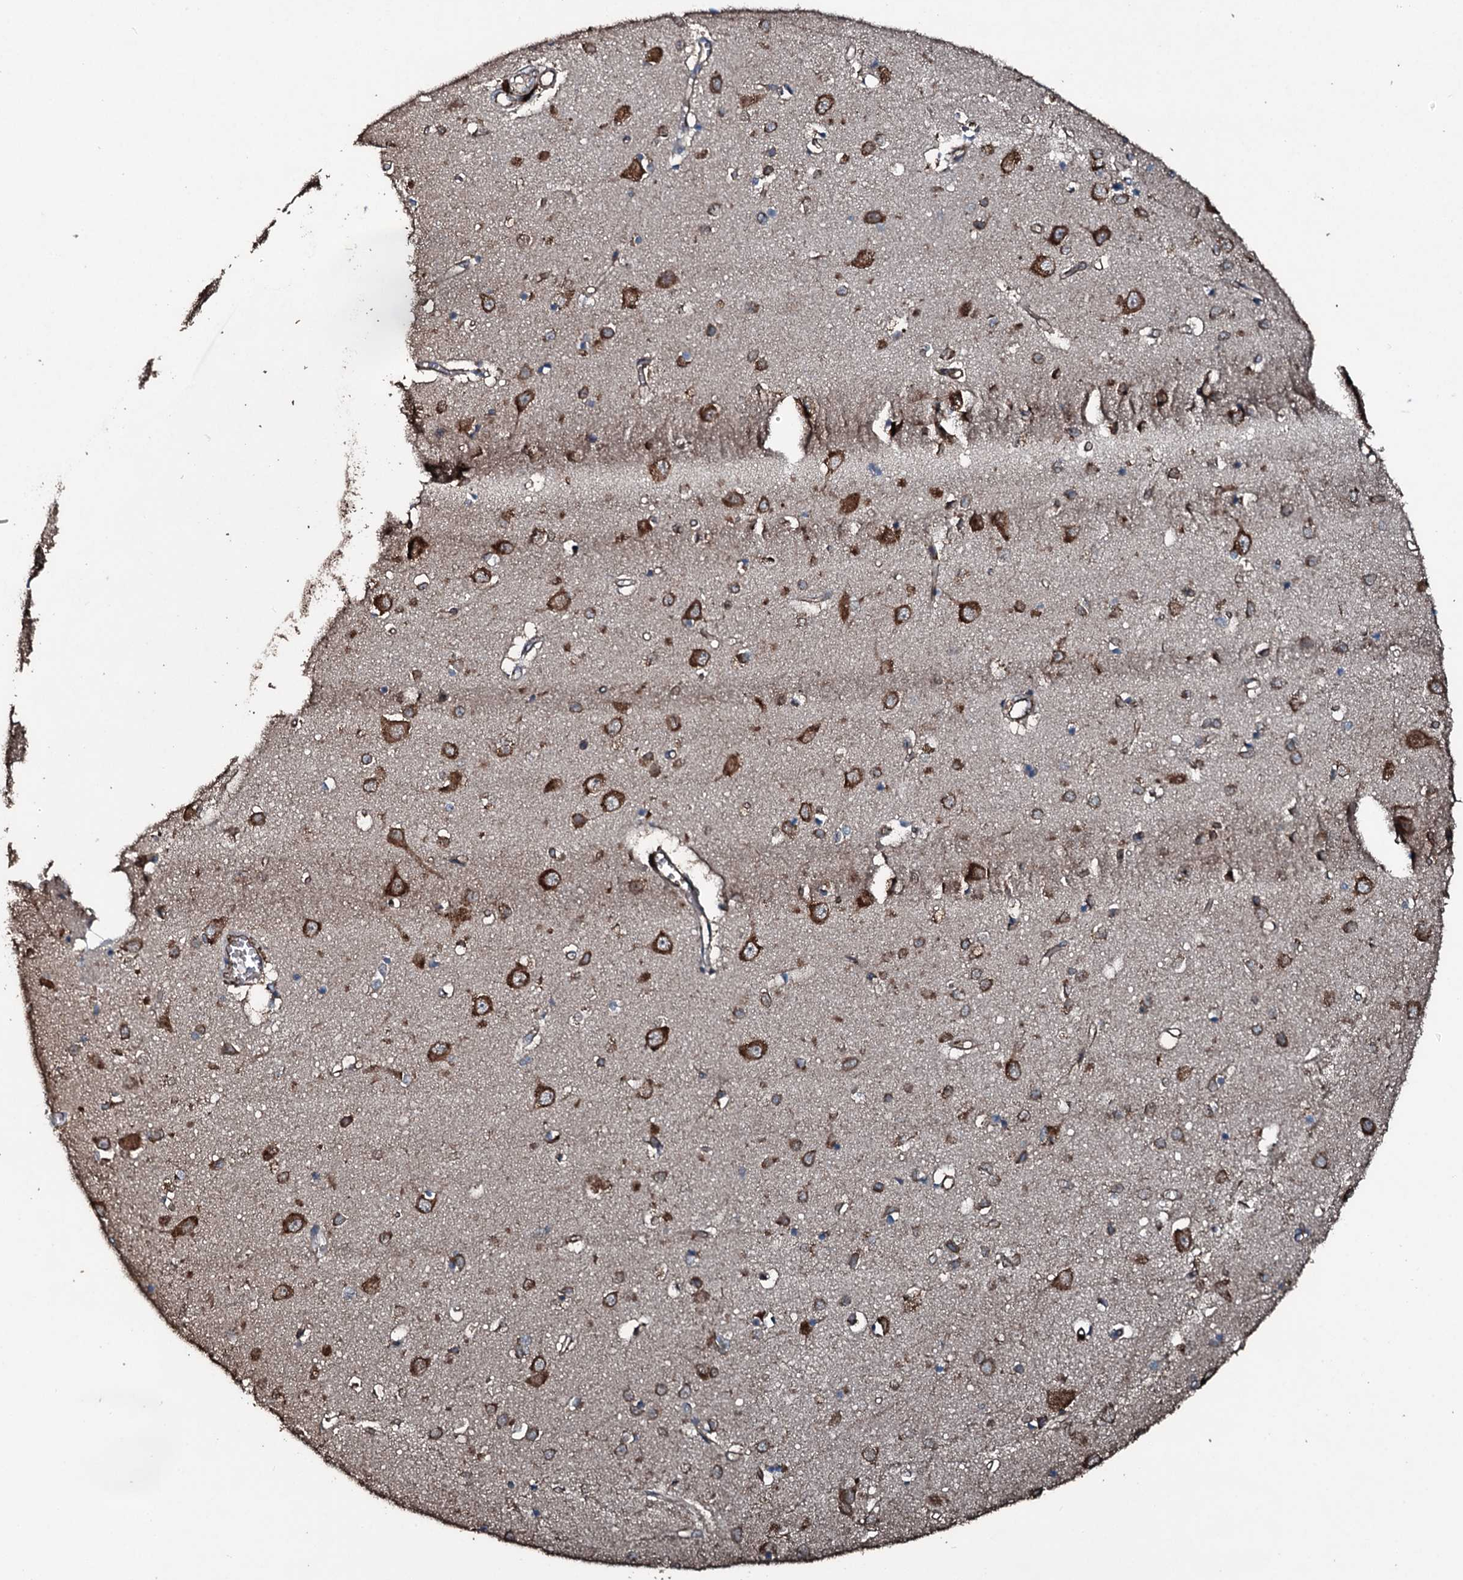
{"staining": {"intensity": "strong", "quantity": ">75%", "location": "cytoplasmic/membranous"}, "tissue": "cerebral cortex", "cell_type": "Endothelial cells", "image_type": "normal", "snomed": [{"axis": "morphology", "description": "Normal tissue, NOS"}, {"axis": "topography", "description": "Cerebral cortex"}], "caption": "Cerebral cortex stained with immunohistochemistry exhibits strong cytoplasmic/membranous expression in approximately >75% of endothelial cells.", "gene": "SLC25A38", "patient": {"sex": "female", "age": 64}}